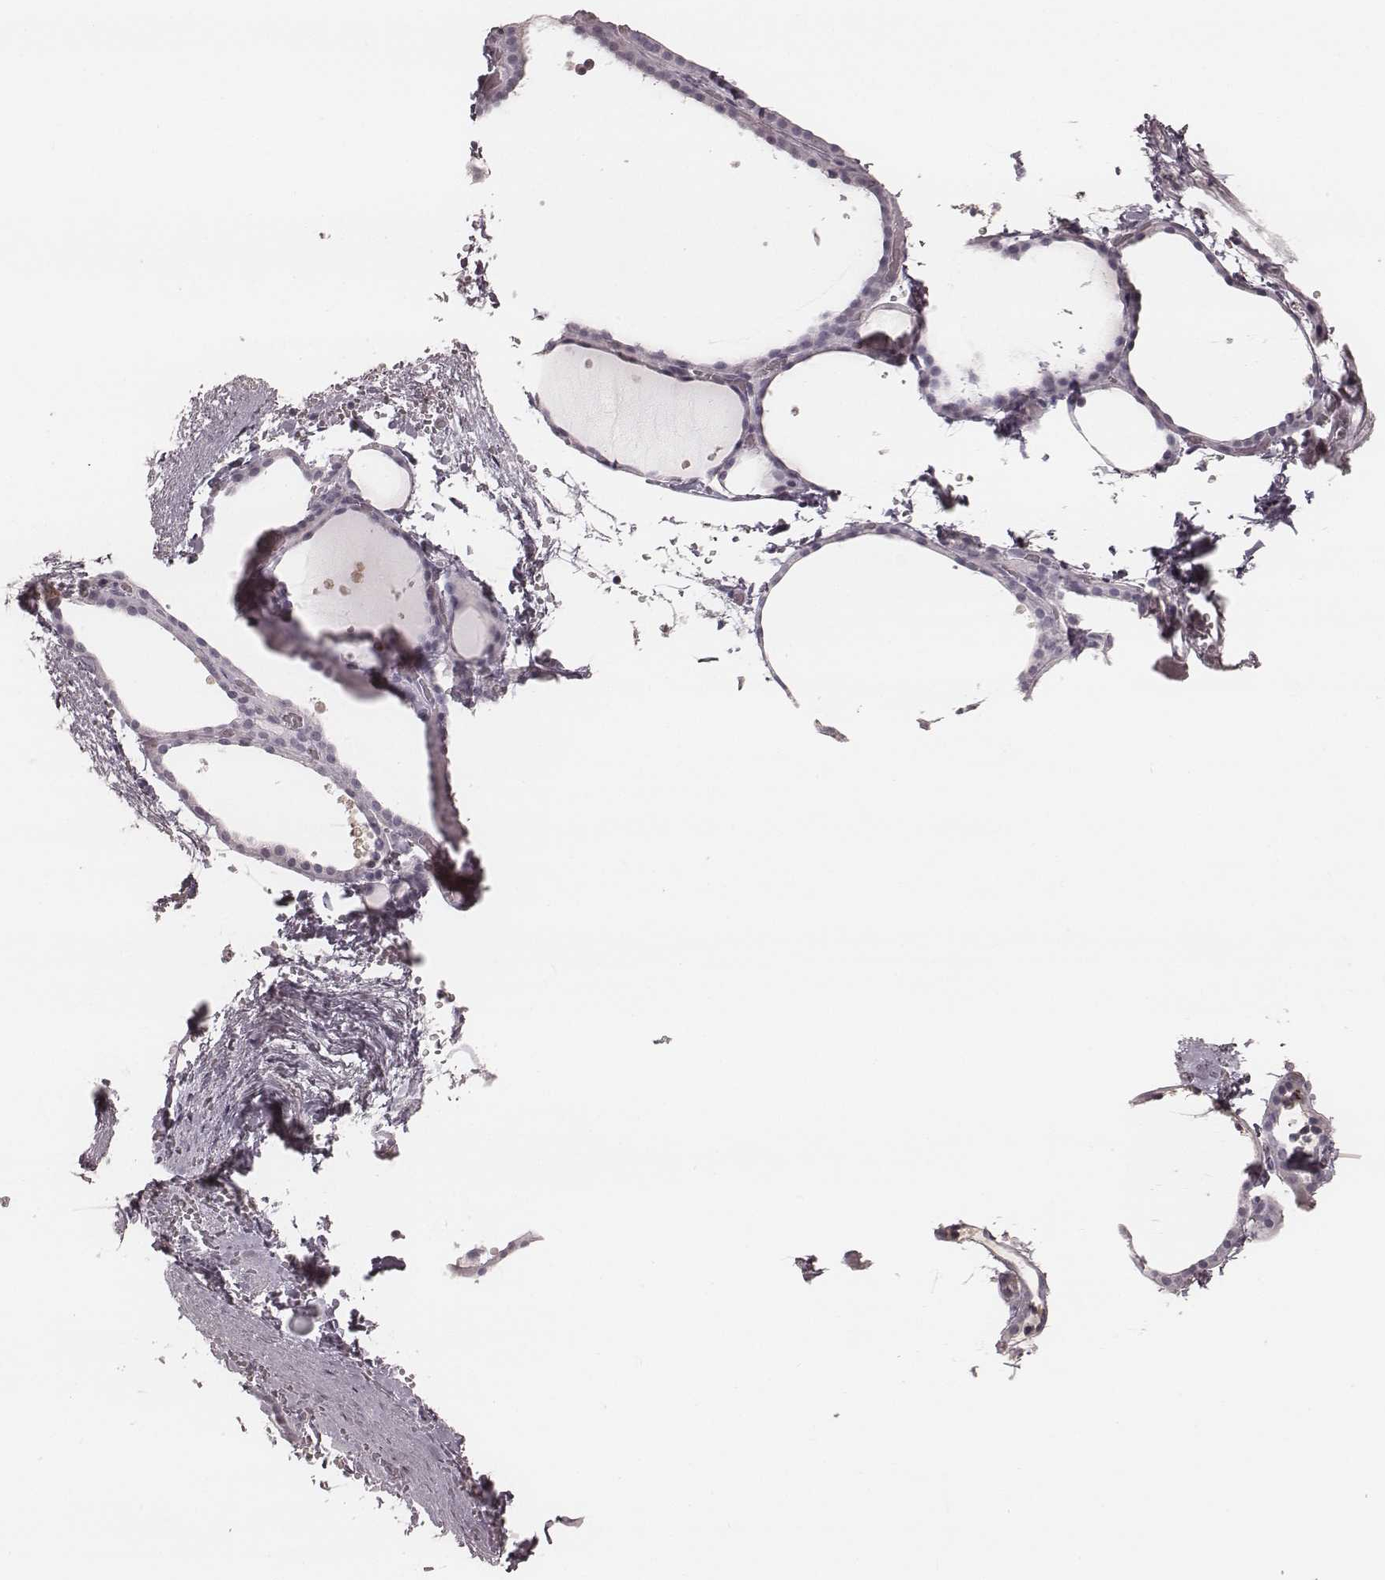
{"staining": {"intensity": "negative", "quantity": "none", "location": "none"}, "tissue": "thyroid gland", "cell_type": "Glandular cells", "image_type": "normal", "snomed": [{"axis": "morphology", "description": "Normal tissue, NOS"}, {"axis": "topography", "description": "Thyroid gland"}], "caption": "Thyroid gland stained for a protein using IHC demonstrates no positivity glandular cells.", "gene": "SMIM24", "patient": {"sex": "female", "age": 36}}